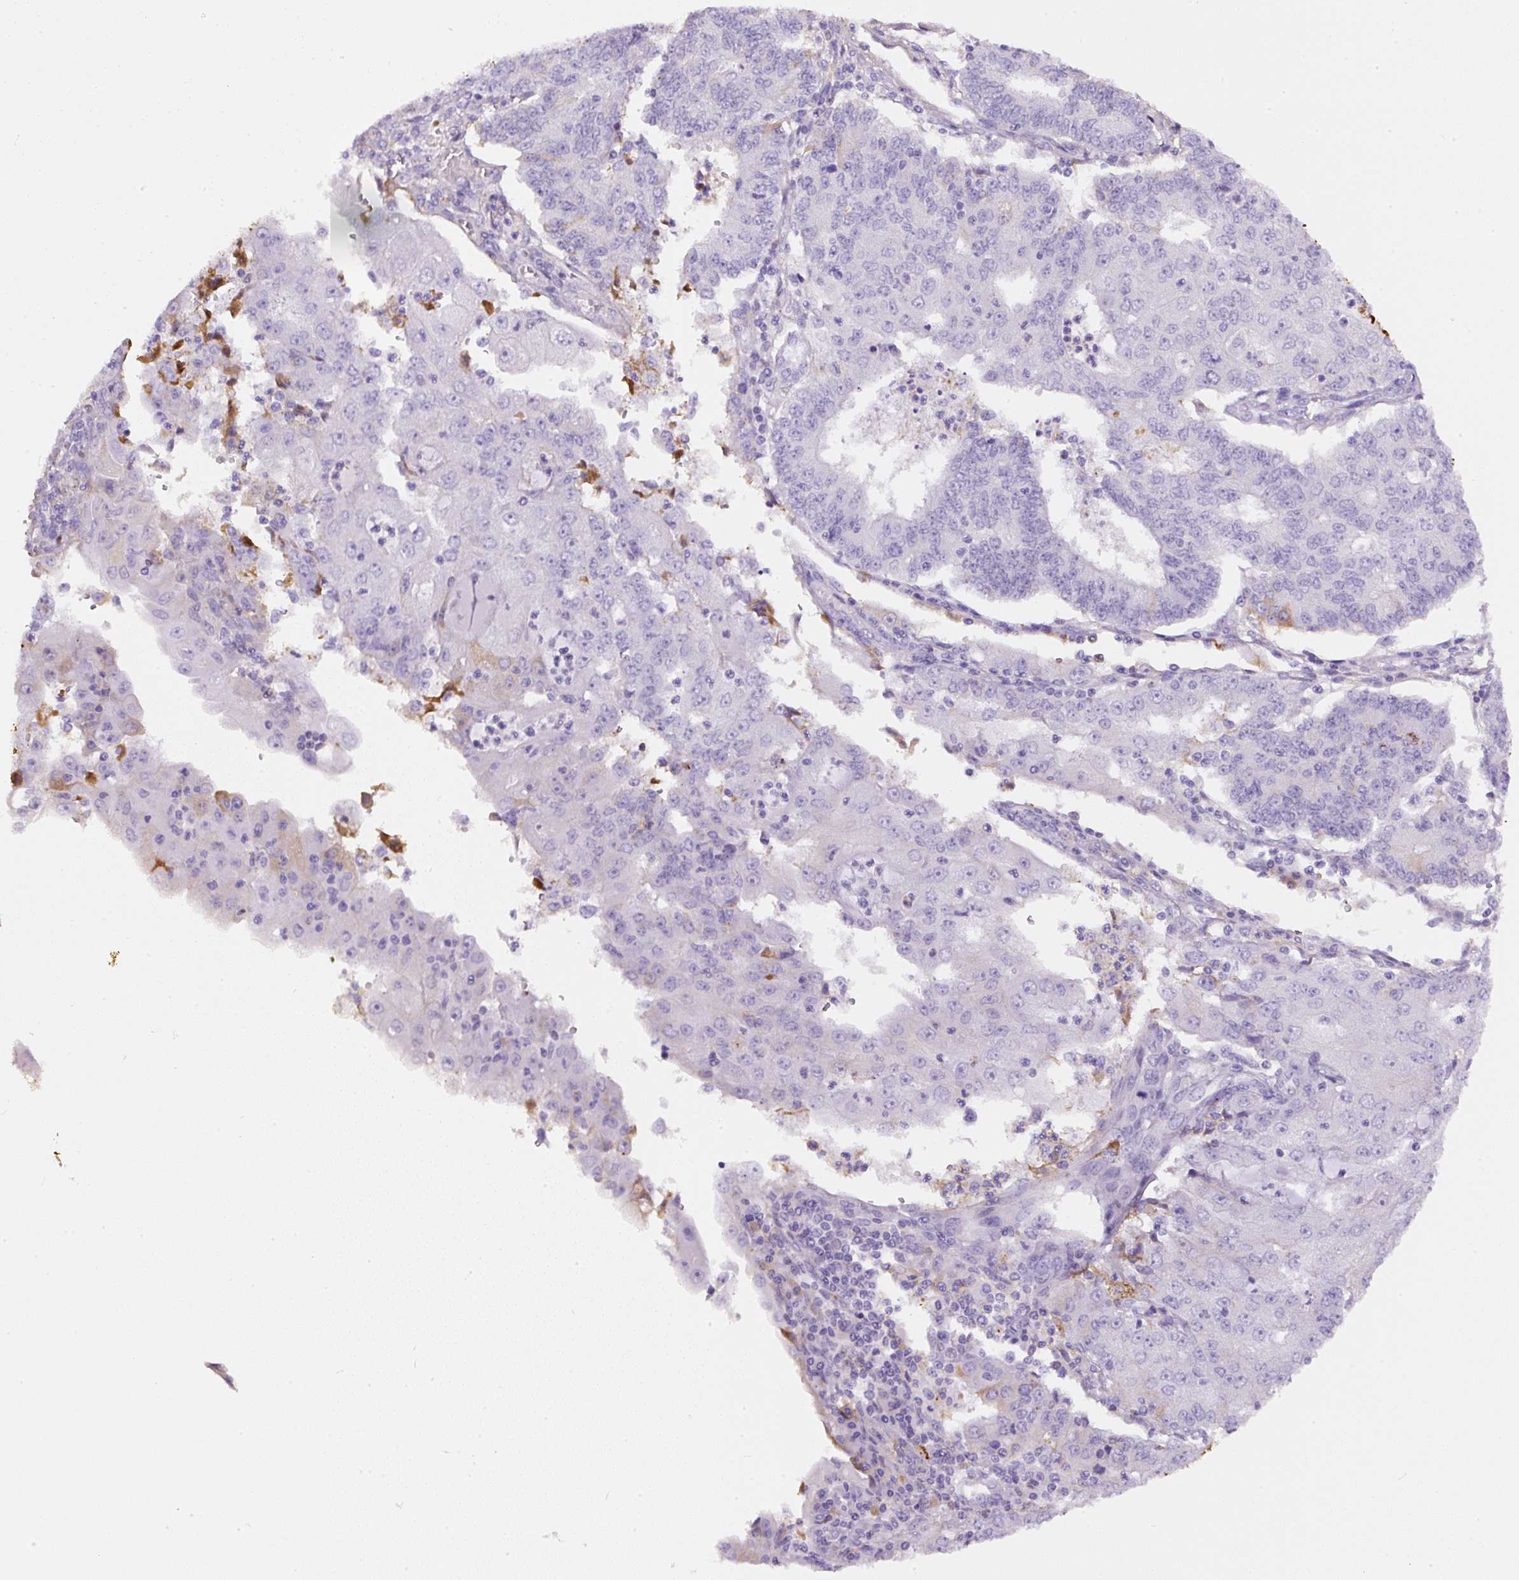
{"staining": {"intensity": "negative", "quantity": "none", "location": "none"}, "tissue": "endometrial cancer", "cell_type": "Tumor cells", "image_type": "cancer", "snomed": [{"axis": "morphology", "description": "Adenocarcinoma, NOS"}, {"axis": "topography", "description": "Endometrium"}], "caption": "Human endometrial adenocarcinoma stained for a protein using immunohistochemistry (IHC) shows no positivity in tumor cells.", "gene": "APCS", "patient": {"sex": "female", "age": 56}}